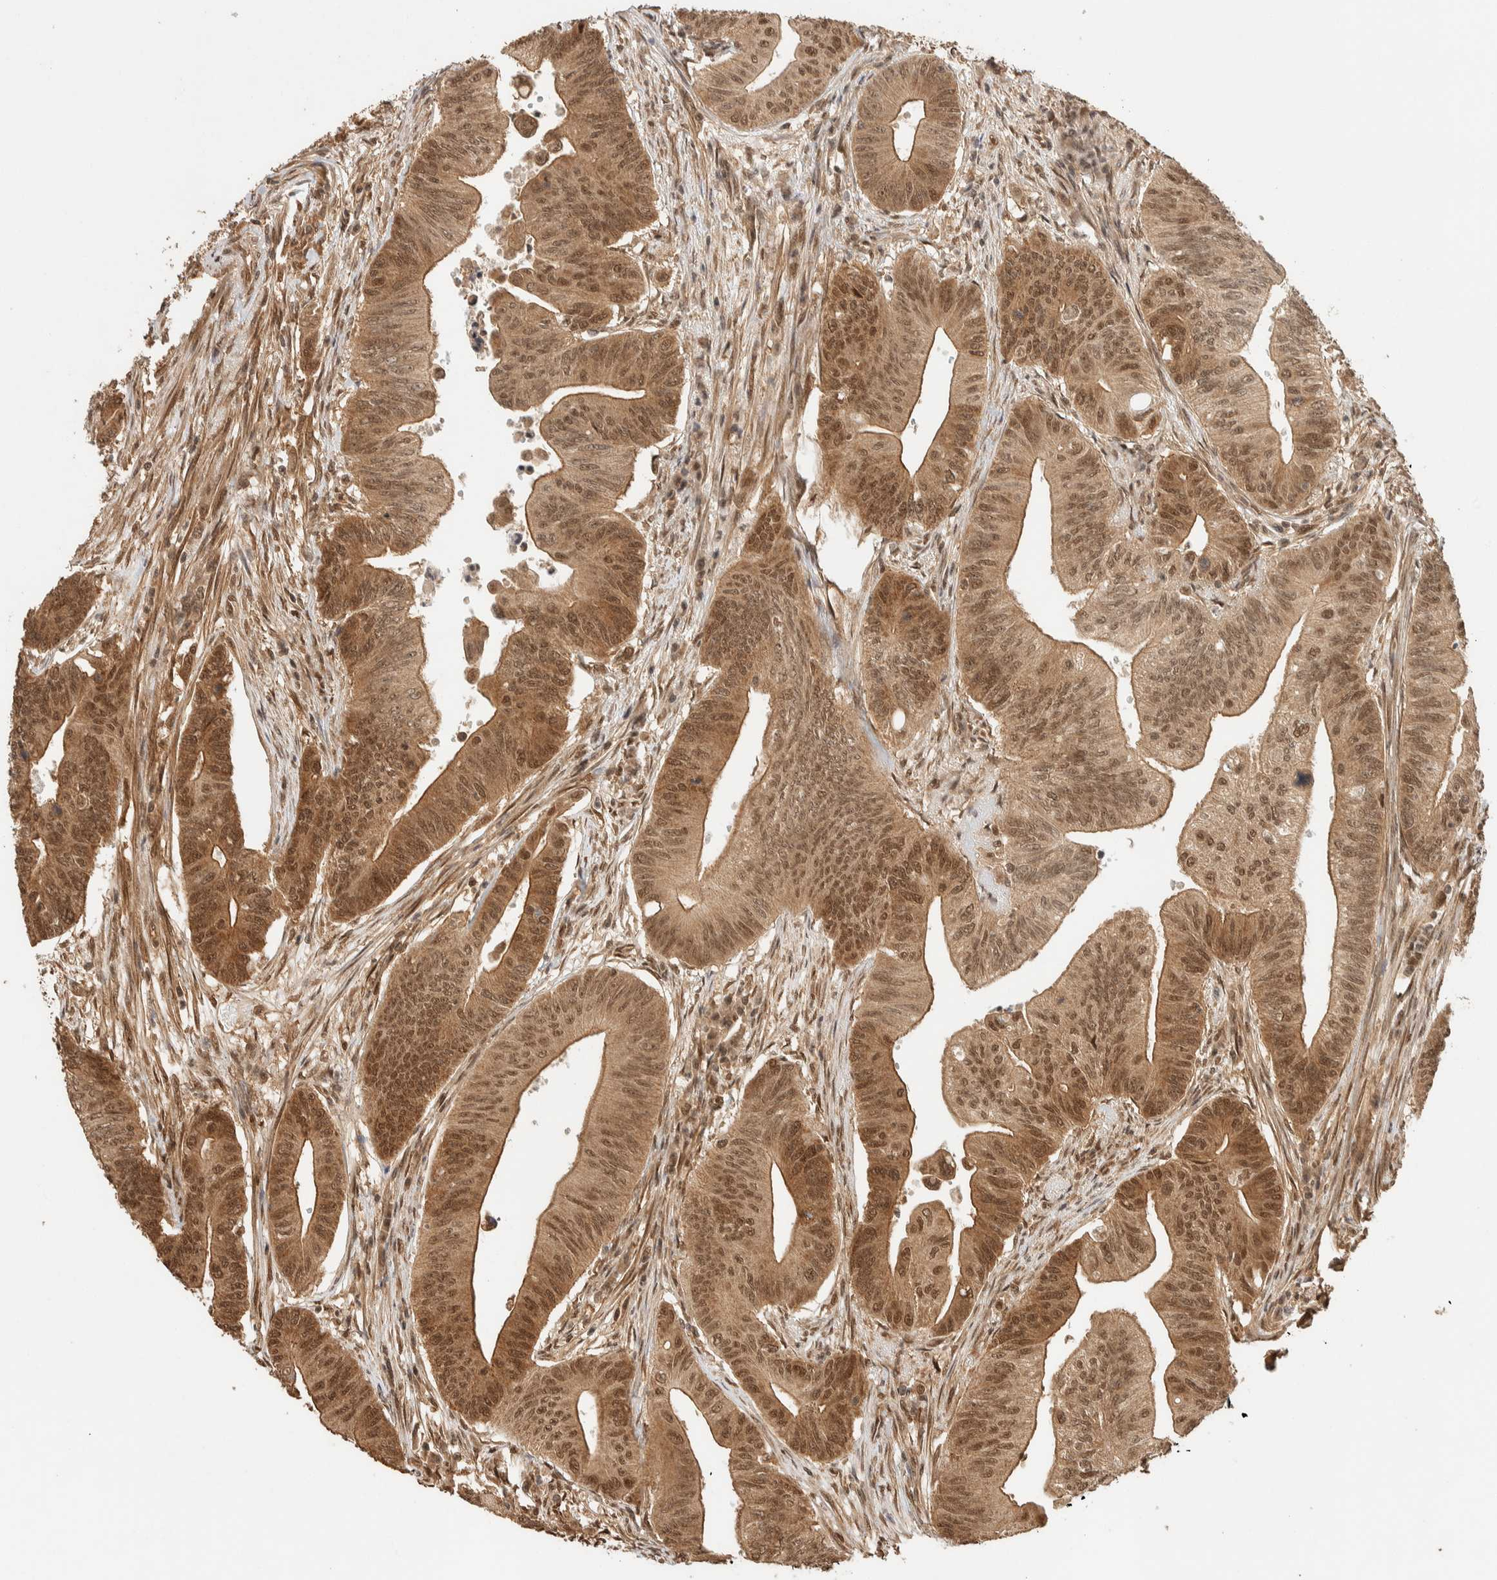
{"staining": {"intensity": "moderate", "quantity": ">75%", "location": "cytoplasmic/membranous,nuclear"}, "tissue": "colorectal cancer", "cell_type": "Tumor cells", "image_type": "cancer", "snomed": [{"axis": "morphology", "description": "Adenoma, NOS"}, {"axis": "morphology", "description": "Adenocarcinoma, NOS"}, {"axis": "topography", "description": "Colon"}], "caption": "Immunohistochemical staining of colorectal cancer displays medium levels of moderate cytoplasmic/membranous and nuclear staining in approximately >75% of tumor cells.", "gene": "ZBTB2", "patient": {"sex": "male", "age": 79}}